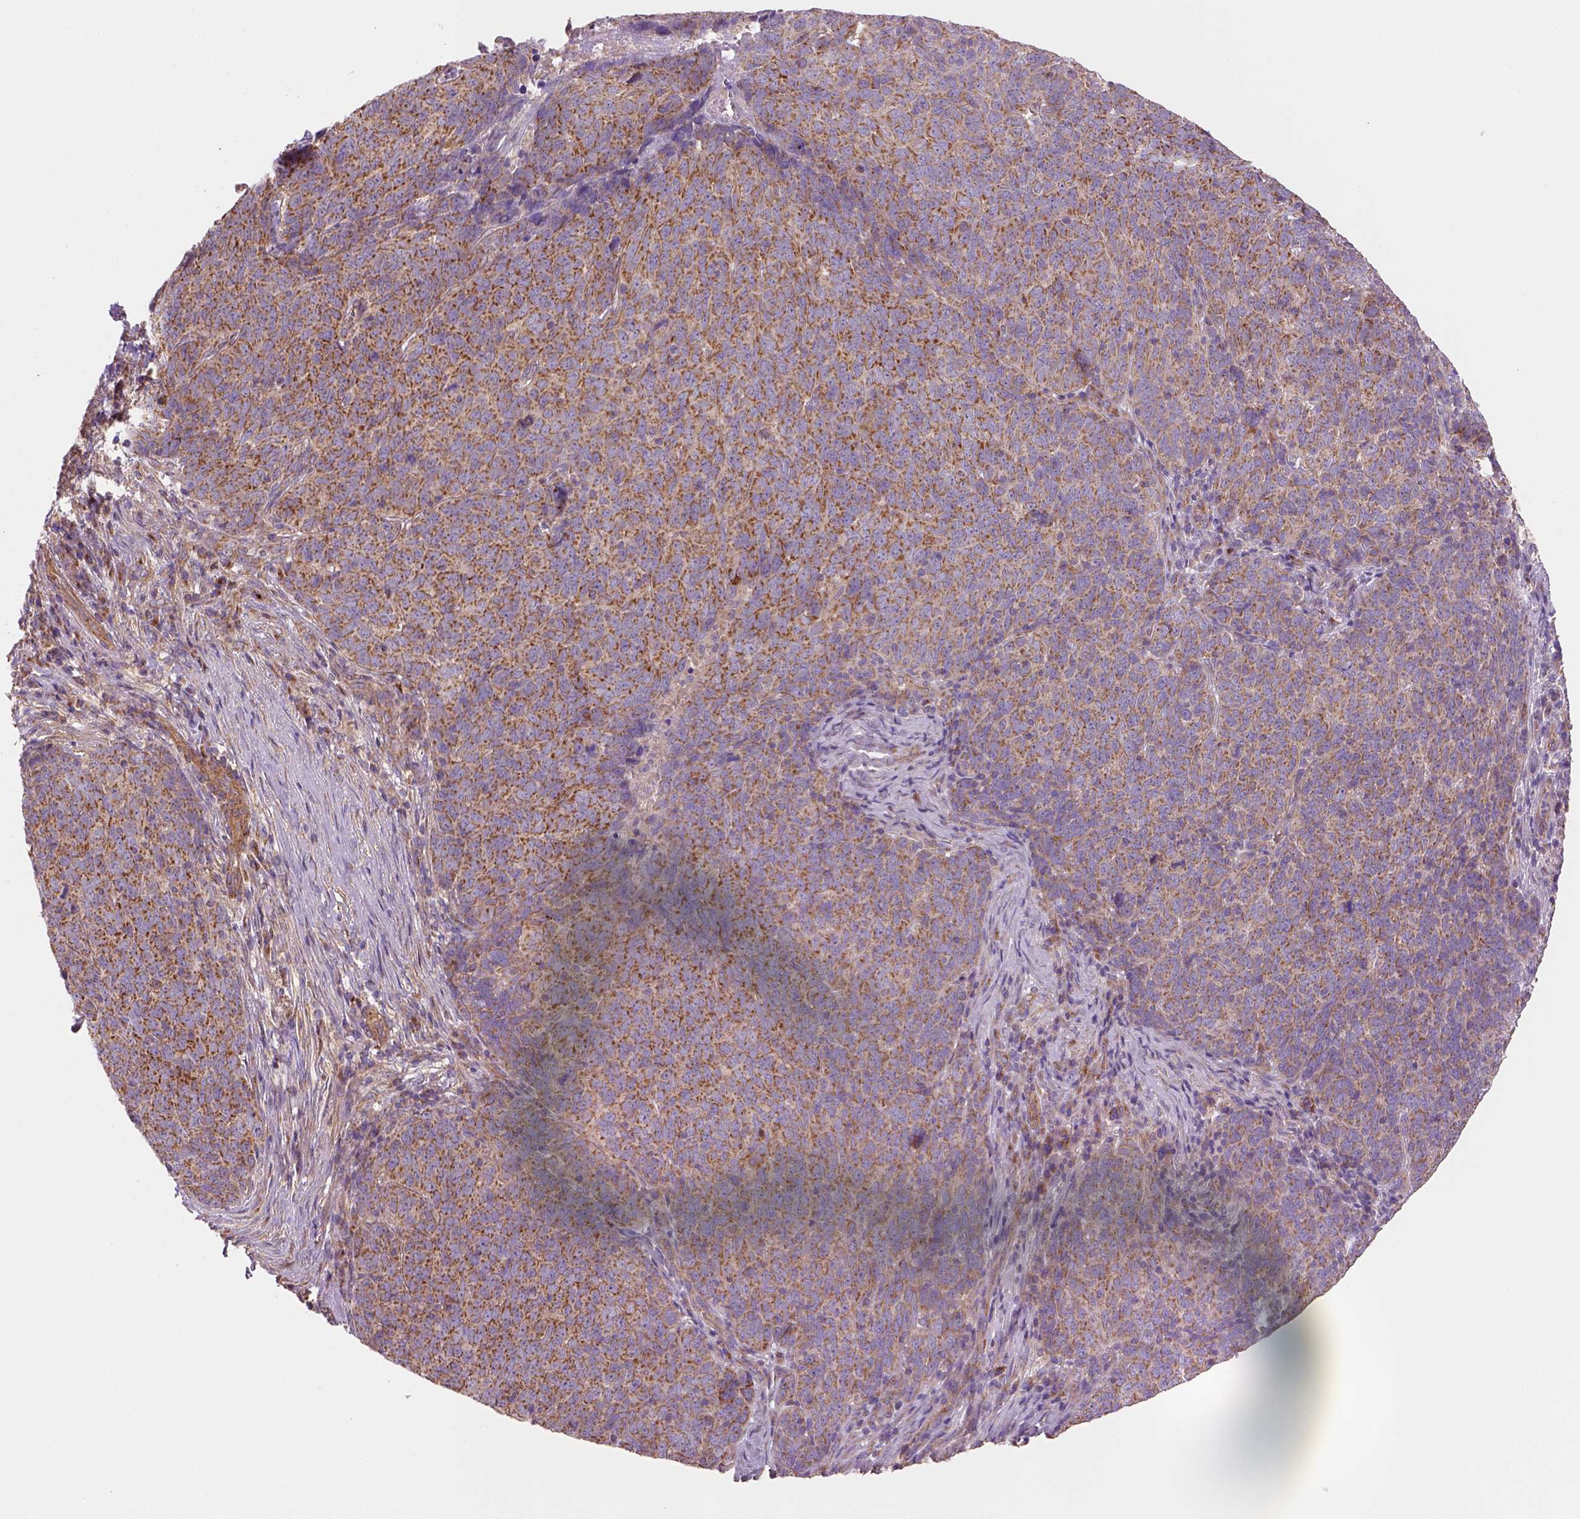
{"staining": {"intensity": "moderate", "quantity": "25%-75%", "location": "cytoplasmic/membranous"}, "tissue": "skin cancer", "cell_type": "Tumor cells", "image_type": "cancer", "snomed": [{"axis": "morphology", "description": "Squamous cell carcinoma, NOS"}, {"axis": "topography", "description": "Skin"}, {"axis": "topography", "description": "Anal"}], "caption": "Immunohistochemistry staining of skin squamous cell carcinoma, which reveals medium levels of moderate cytoplasmic/membranous staining in approximately 25%-75% of tumor cells indicating moderate cytoplasmic/membranous protein expression. The staining was performed using DAB (brown) for protein detection and nuclei were counterstained in hematoxylin (blue).", "gene": "WARS2", "patient": {"sex": "female", "age": 51}}